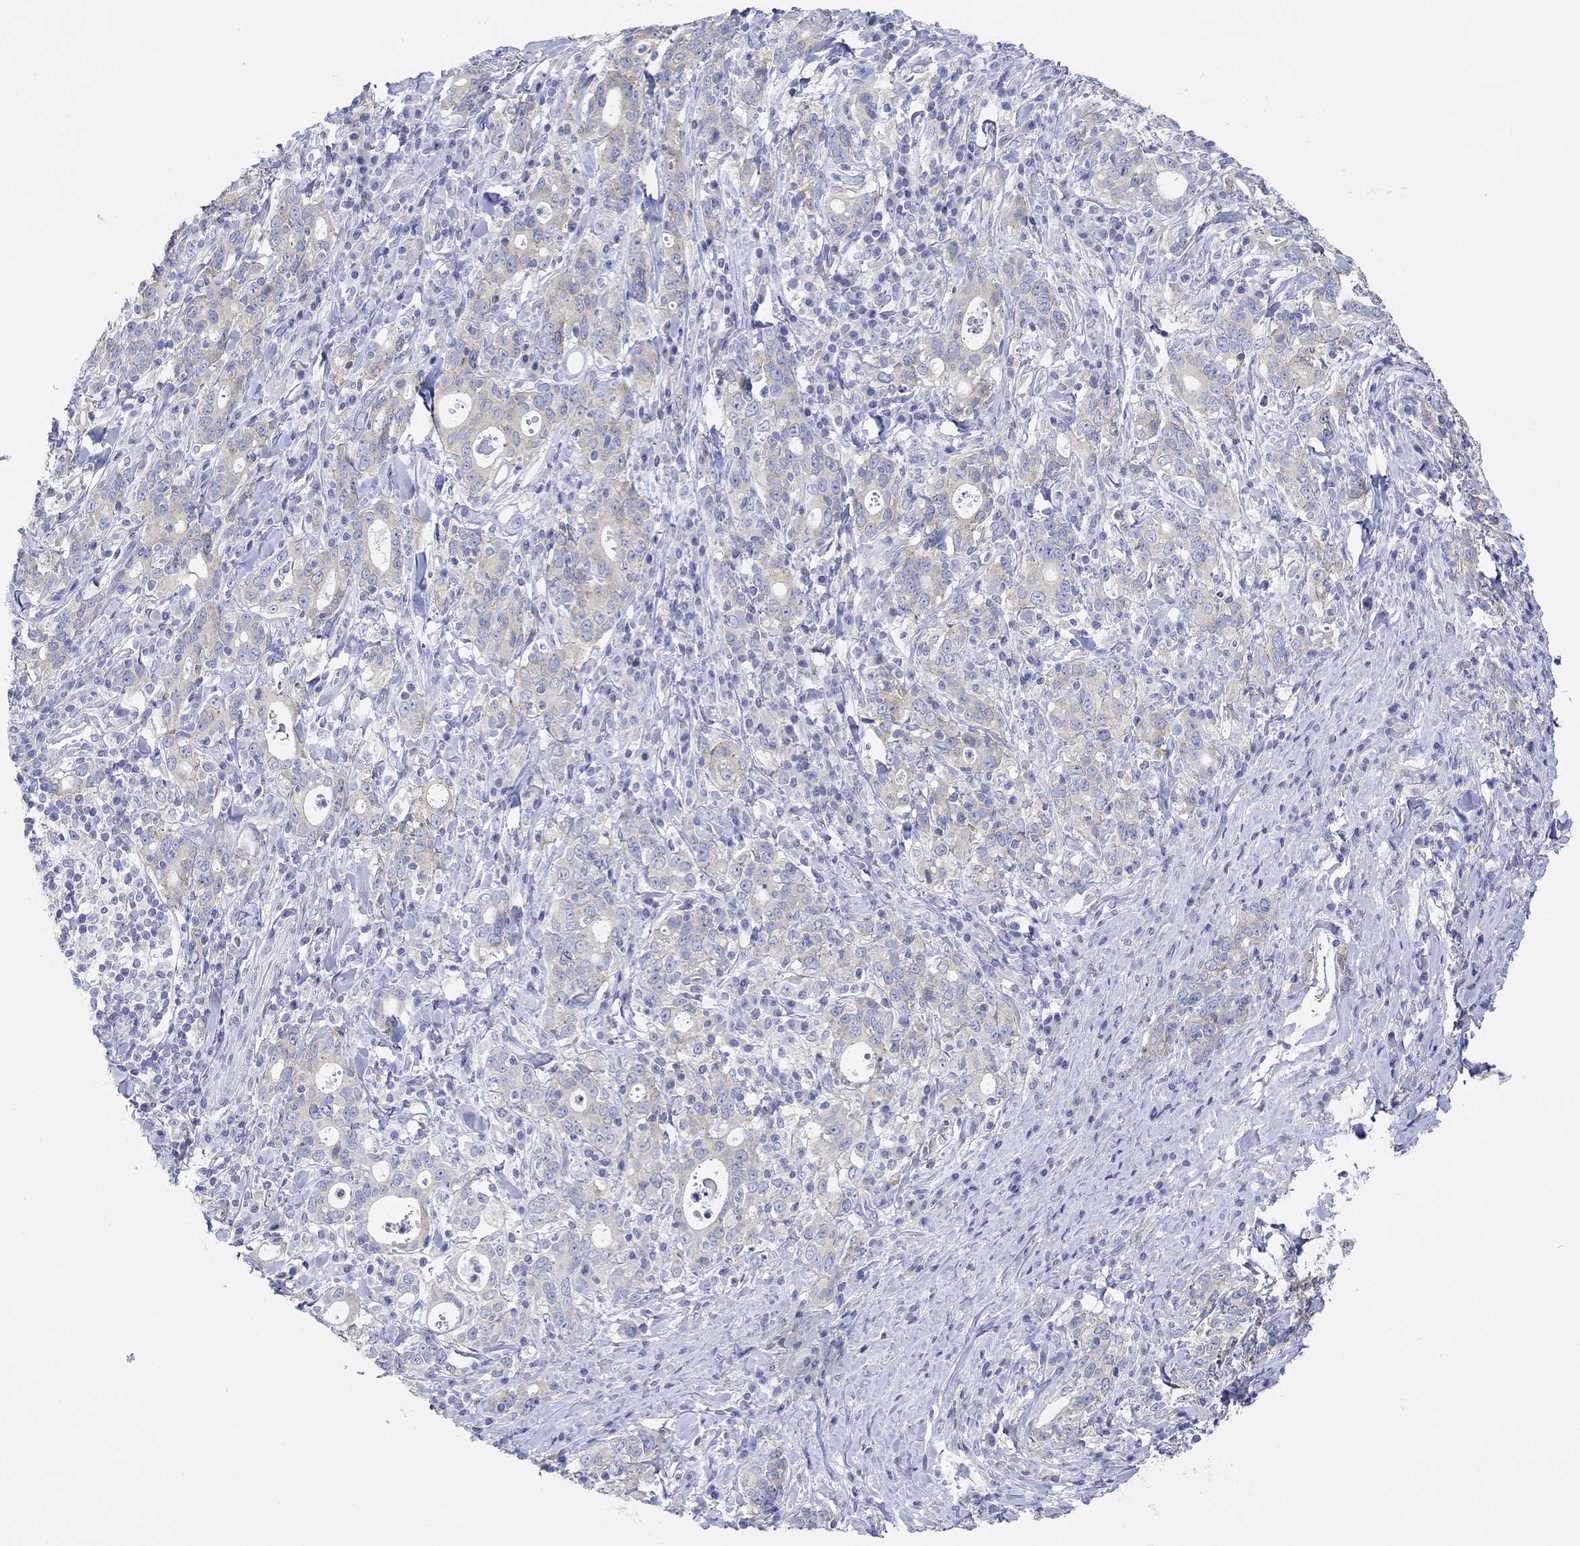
{"staining": {"intensity": "weak", "quantity": "25%-75%", "location": "cytoplasmic/membranous"}, "tissue": "stomach cancer", "cell_type": "Tumor cells", "image_type": "cancer", "snomed": [{"axis": "morphology", "description": "Adenocarcinoma, NOS"}, {"axis": "topography", "description": "Stomach"}], "caption": "Adenocarcinoma (stomach) tissue displays weak cytoplasmic/membranous expression in about 25%-75% of tumor cells", "gene": "REEP6", "patient": {"sex": "male", "age": 79}}